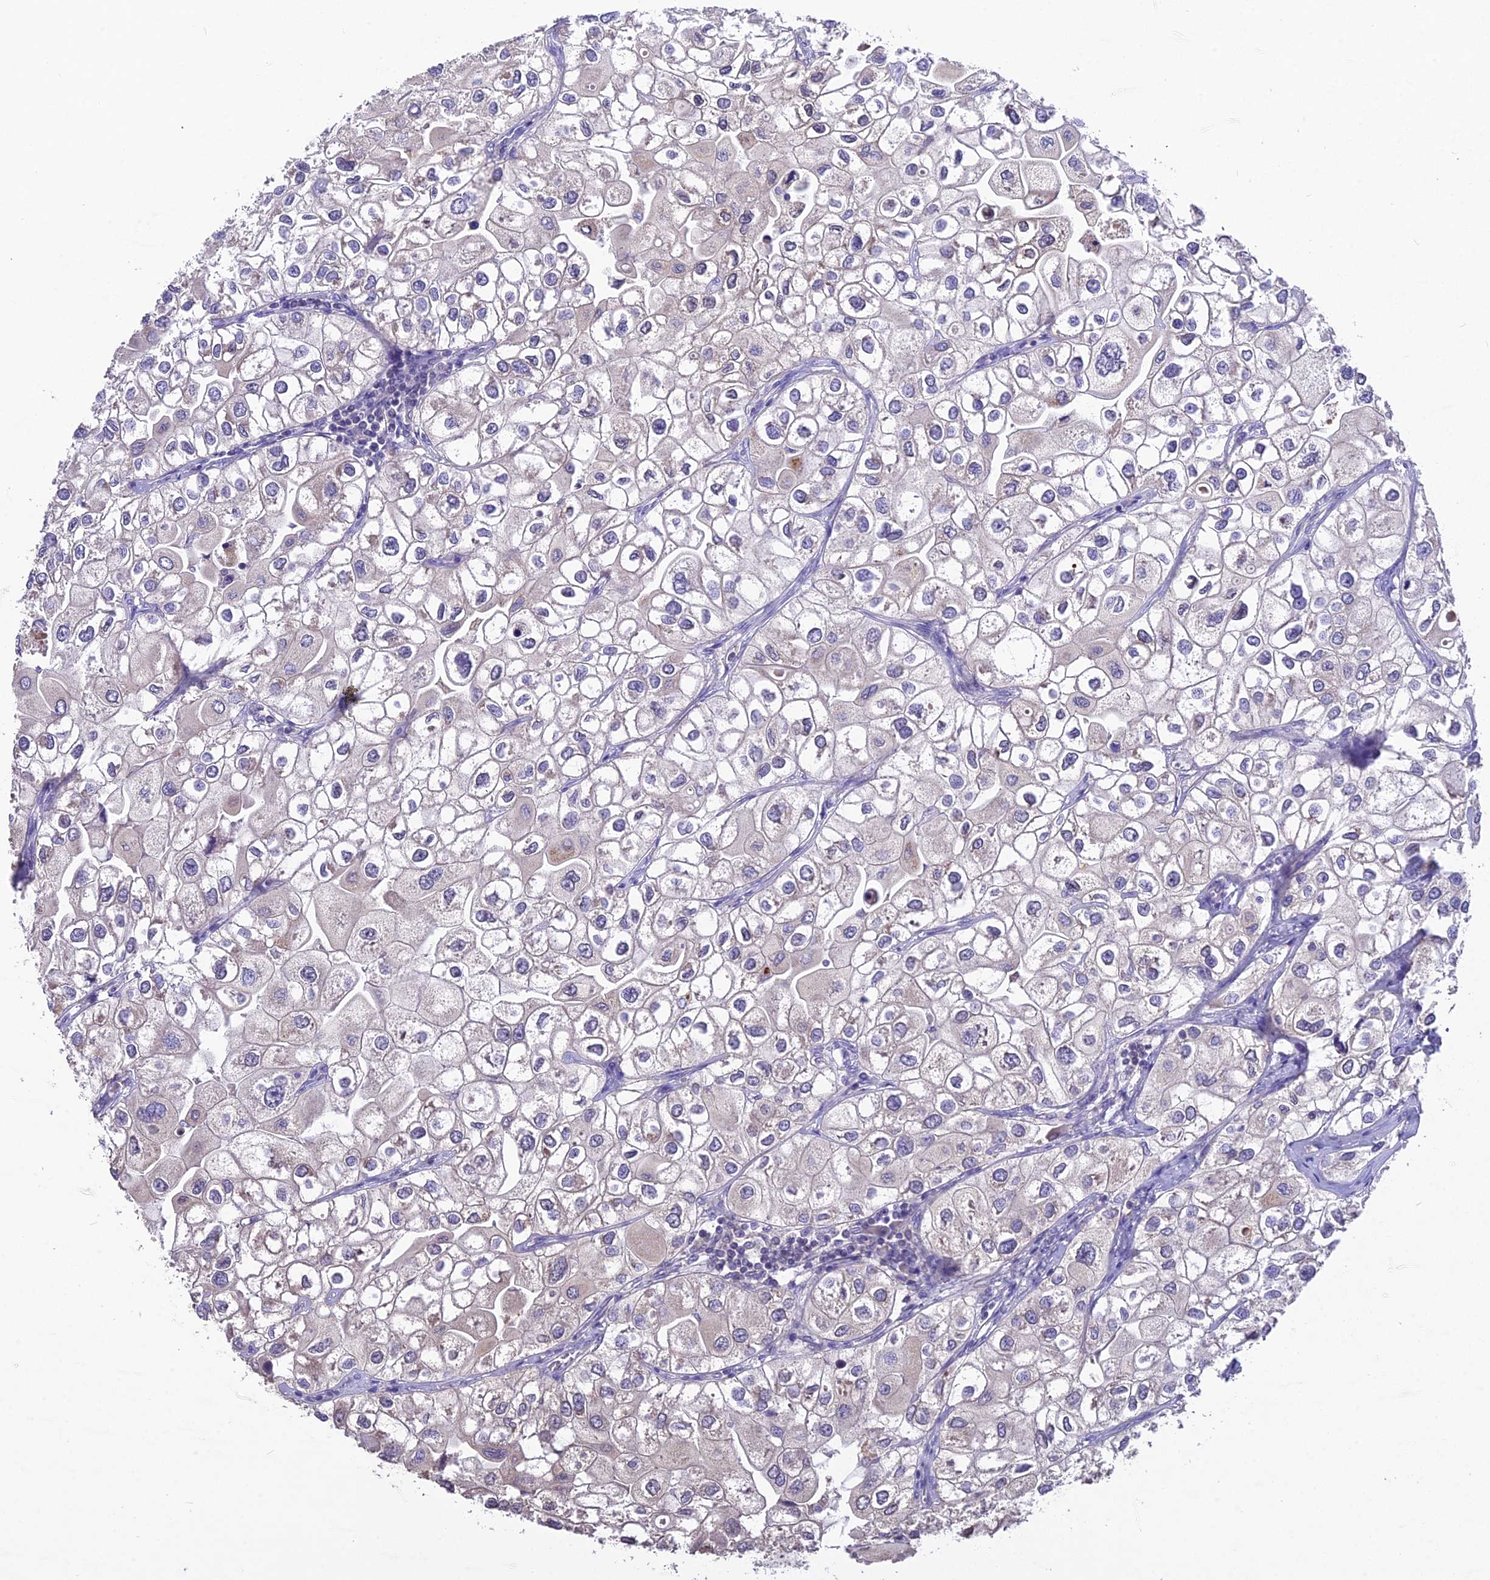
{"staining": {"intensity": "negative", "quantity": "none", "location": "none"}, "tissue": "urothelial cancer", "cell_type": "Tumor cells", "image_type": "cancer", "snomed": [{"axis": "morphology", "description": "Urothelial carcinoma, High grade"}, {"axis": "topography", "description": "Urinary bladder"}], "caption": "High power microscopy photomicrograph of an immunohistochemistry micrograph of urothelial cancer, revealing no significant expression in tumor cells.", "gene": "PGK1", "patient": {"sex": "male", "age": 64}}